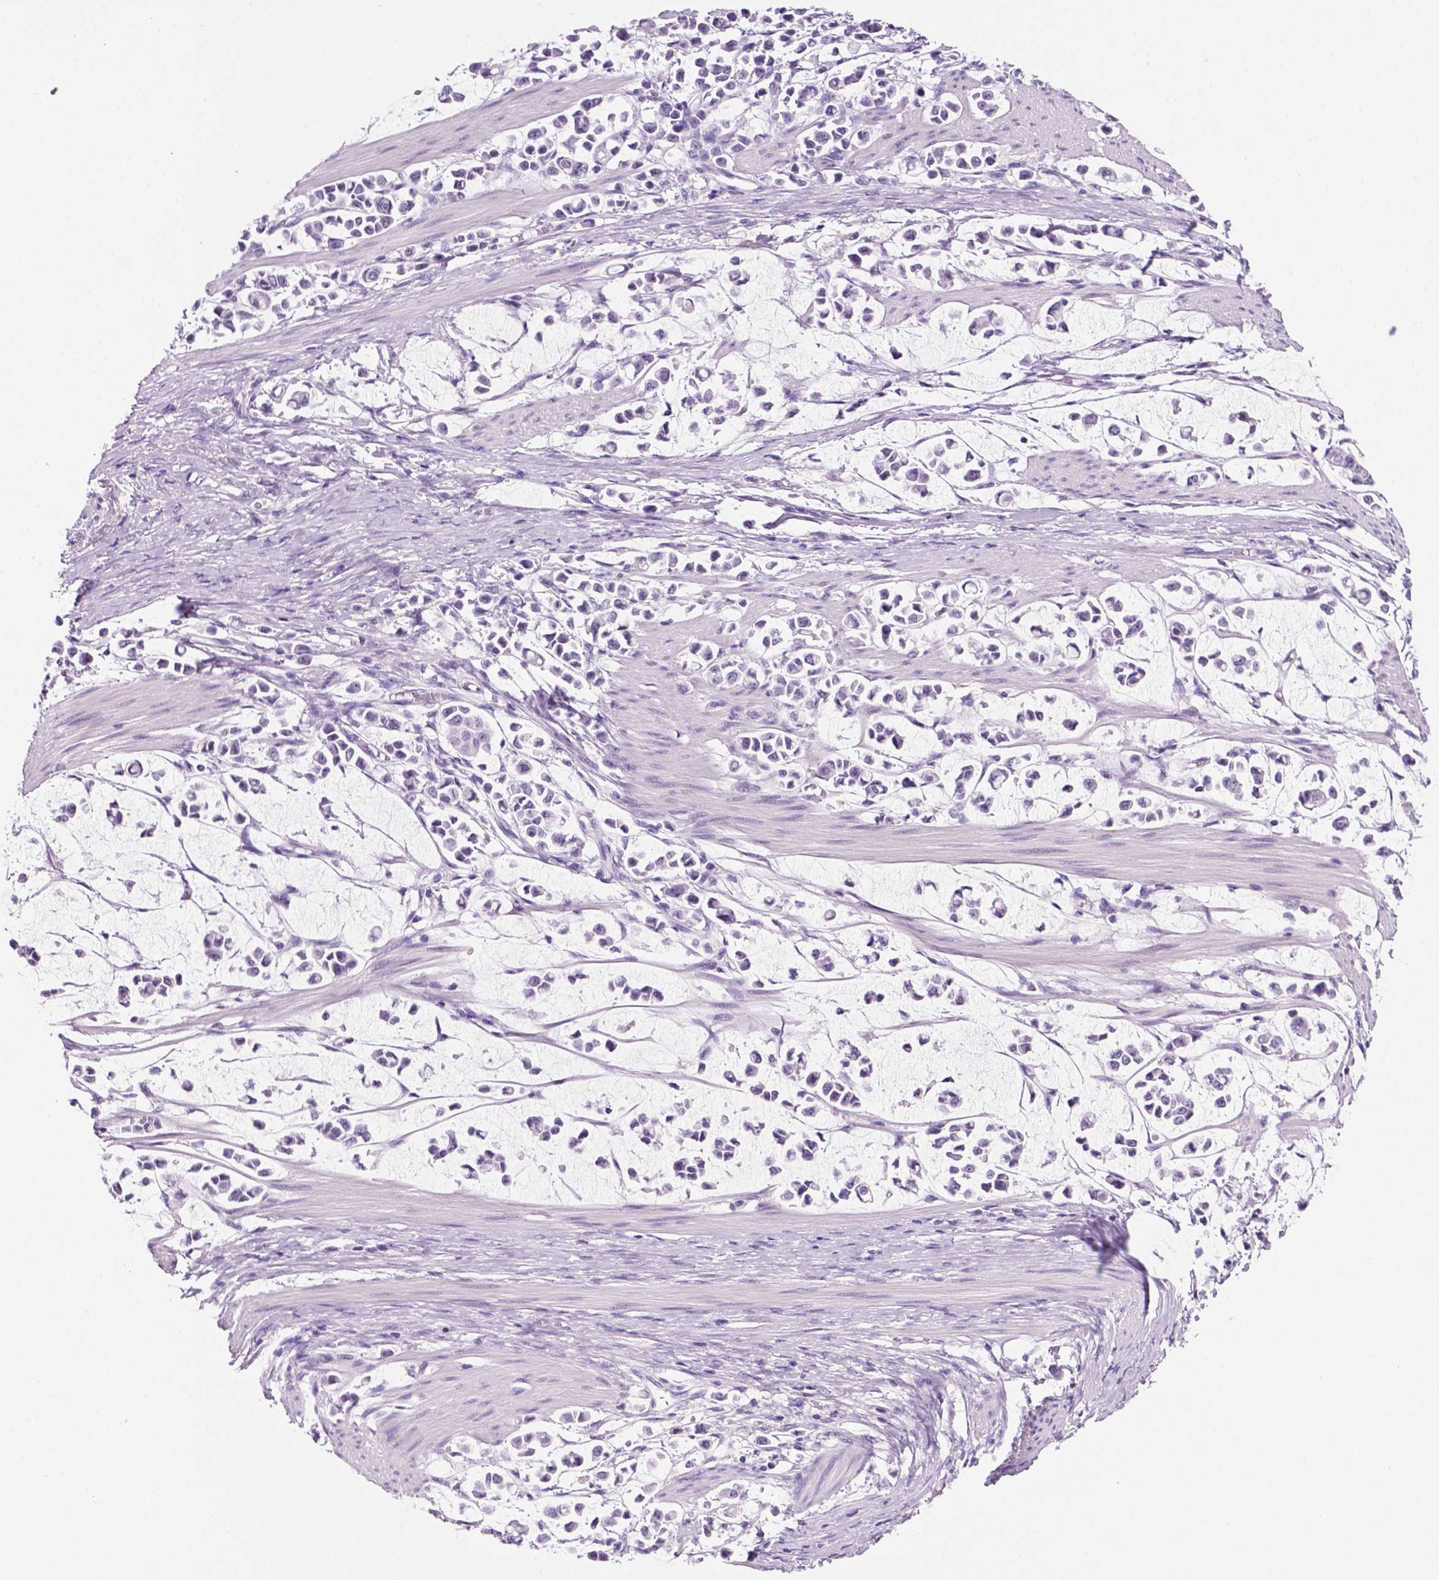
{"staining": {"intensity": "negative", "quantity": "none", "location": "none"}, "tissue": "stomach cancer", "cell_type": "Tumor cells", "image_type": "cancer", "snomed": [{"axis": "morphology", "description": "Adenocarcinoma, NOS"}, {"axis": "topography", "description": "Stomach"}], "caption": "Immunohistochemistry image of human stomach cancer stained for a protein (brown), which shows no expression in tumor cells.", "gene": "C18orf21", "patient": {"sex": "male", "age": 82}}